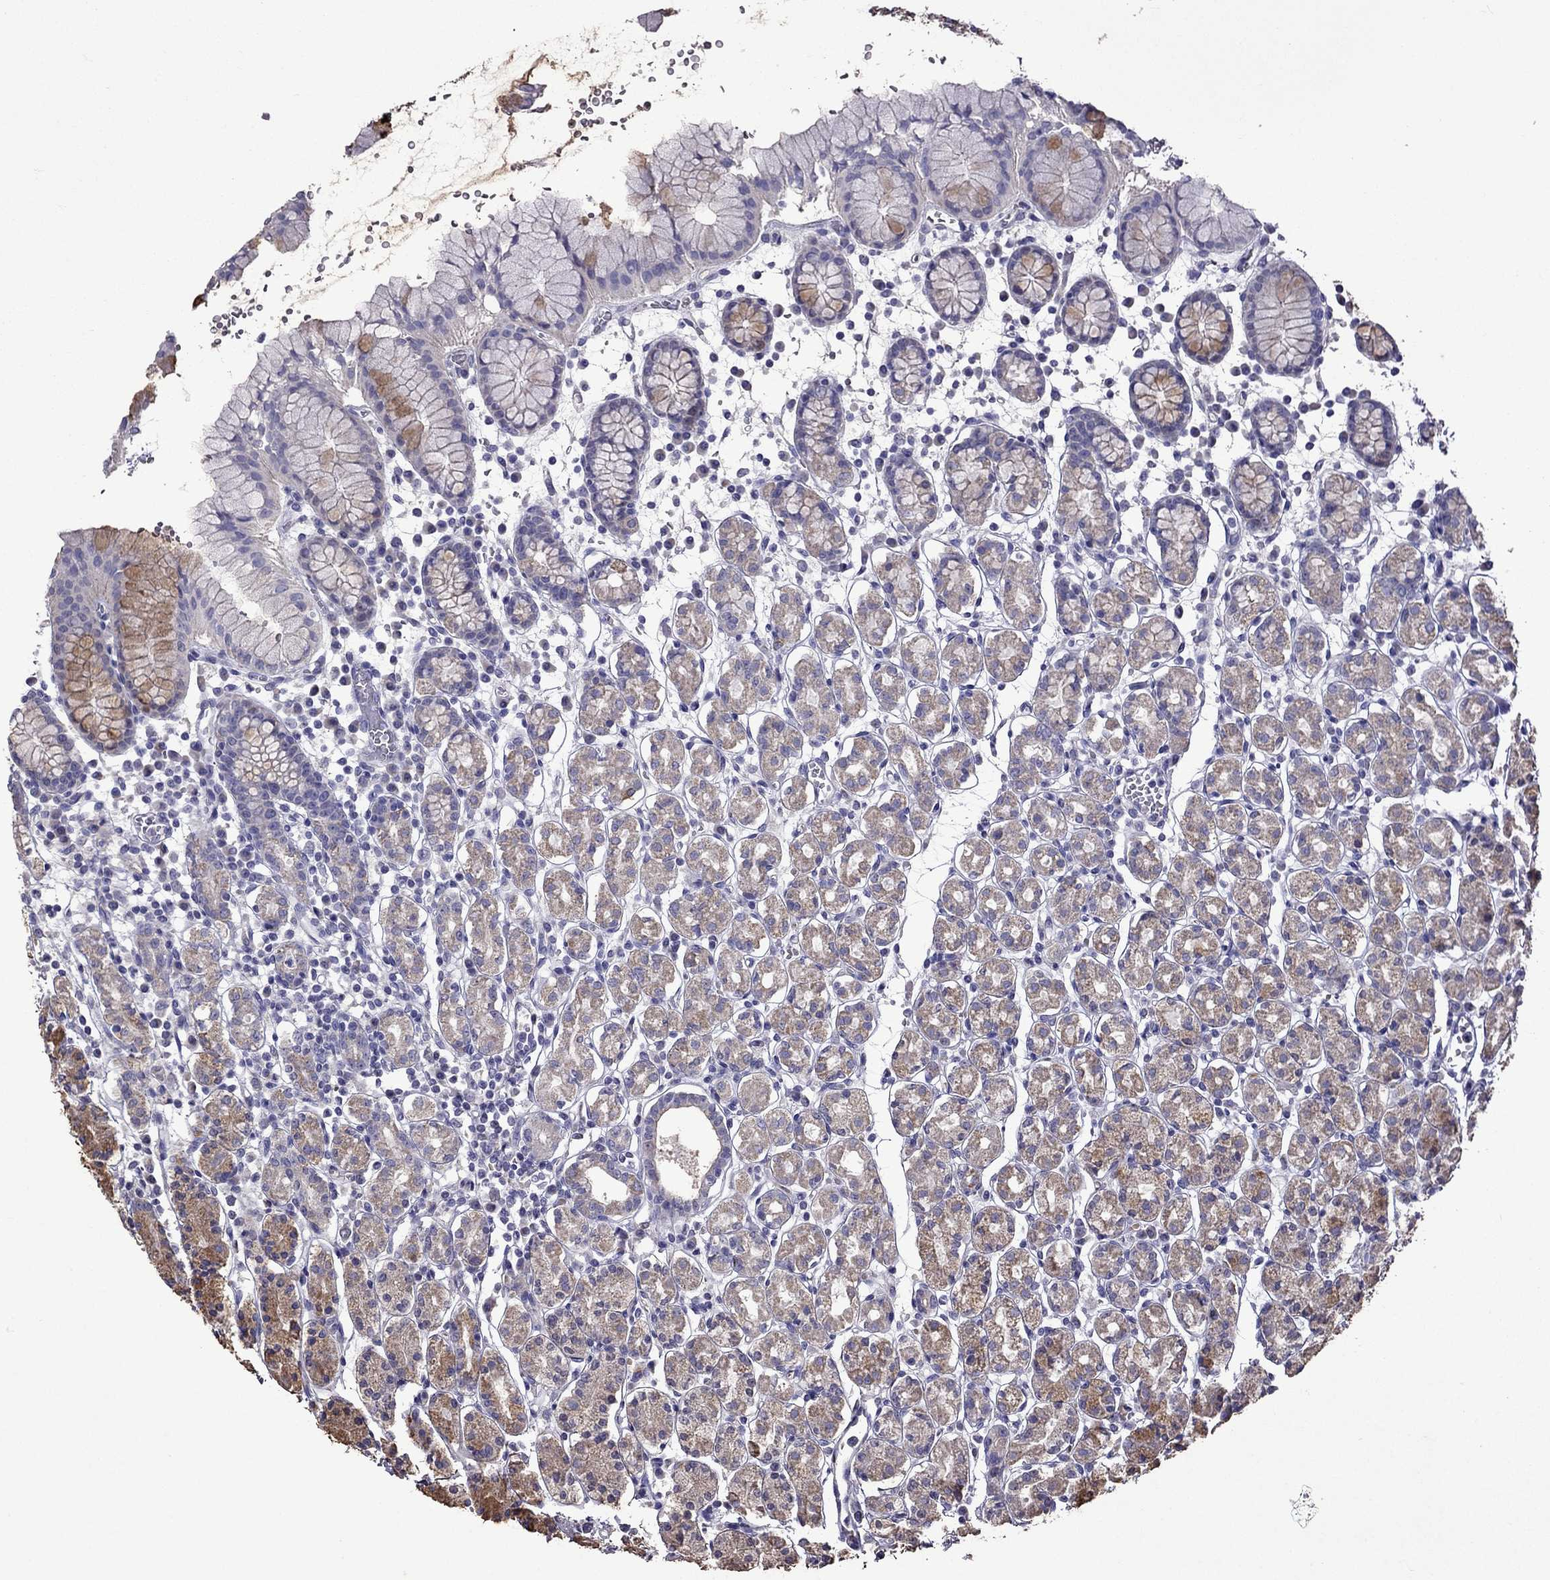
{"staining": {"intensity": "moderate", "quantity": "<25%", "location": "cytoplasmic/membranous"}, "tissue": "stomach", "cell_type": "Glandular cells", "image_type": "normal", "snomed": [{"axis": "morphology", "description": "Normal tissue, NOS"}, {"axis": "topography", "description": "Stomach, upper"}, {"axis": "topography", "description": "Stomach"}], "caption": "Immunohistochemical staining of normal human stomach shows moderate cytoplasmic/membranous protein positivity in approximately <25% of glandular cells.", "gene": "AK5", "patient": {"sex": "male", "age": 62}}